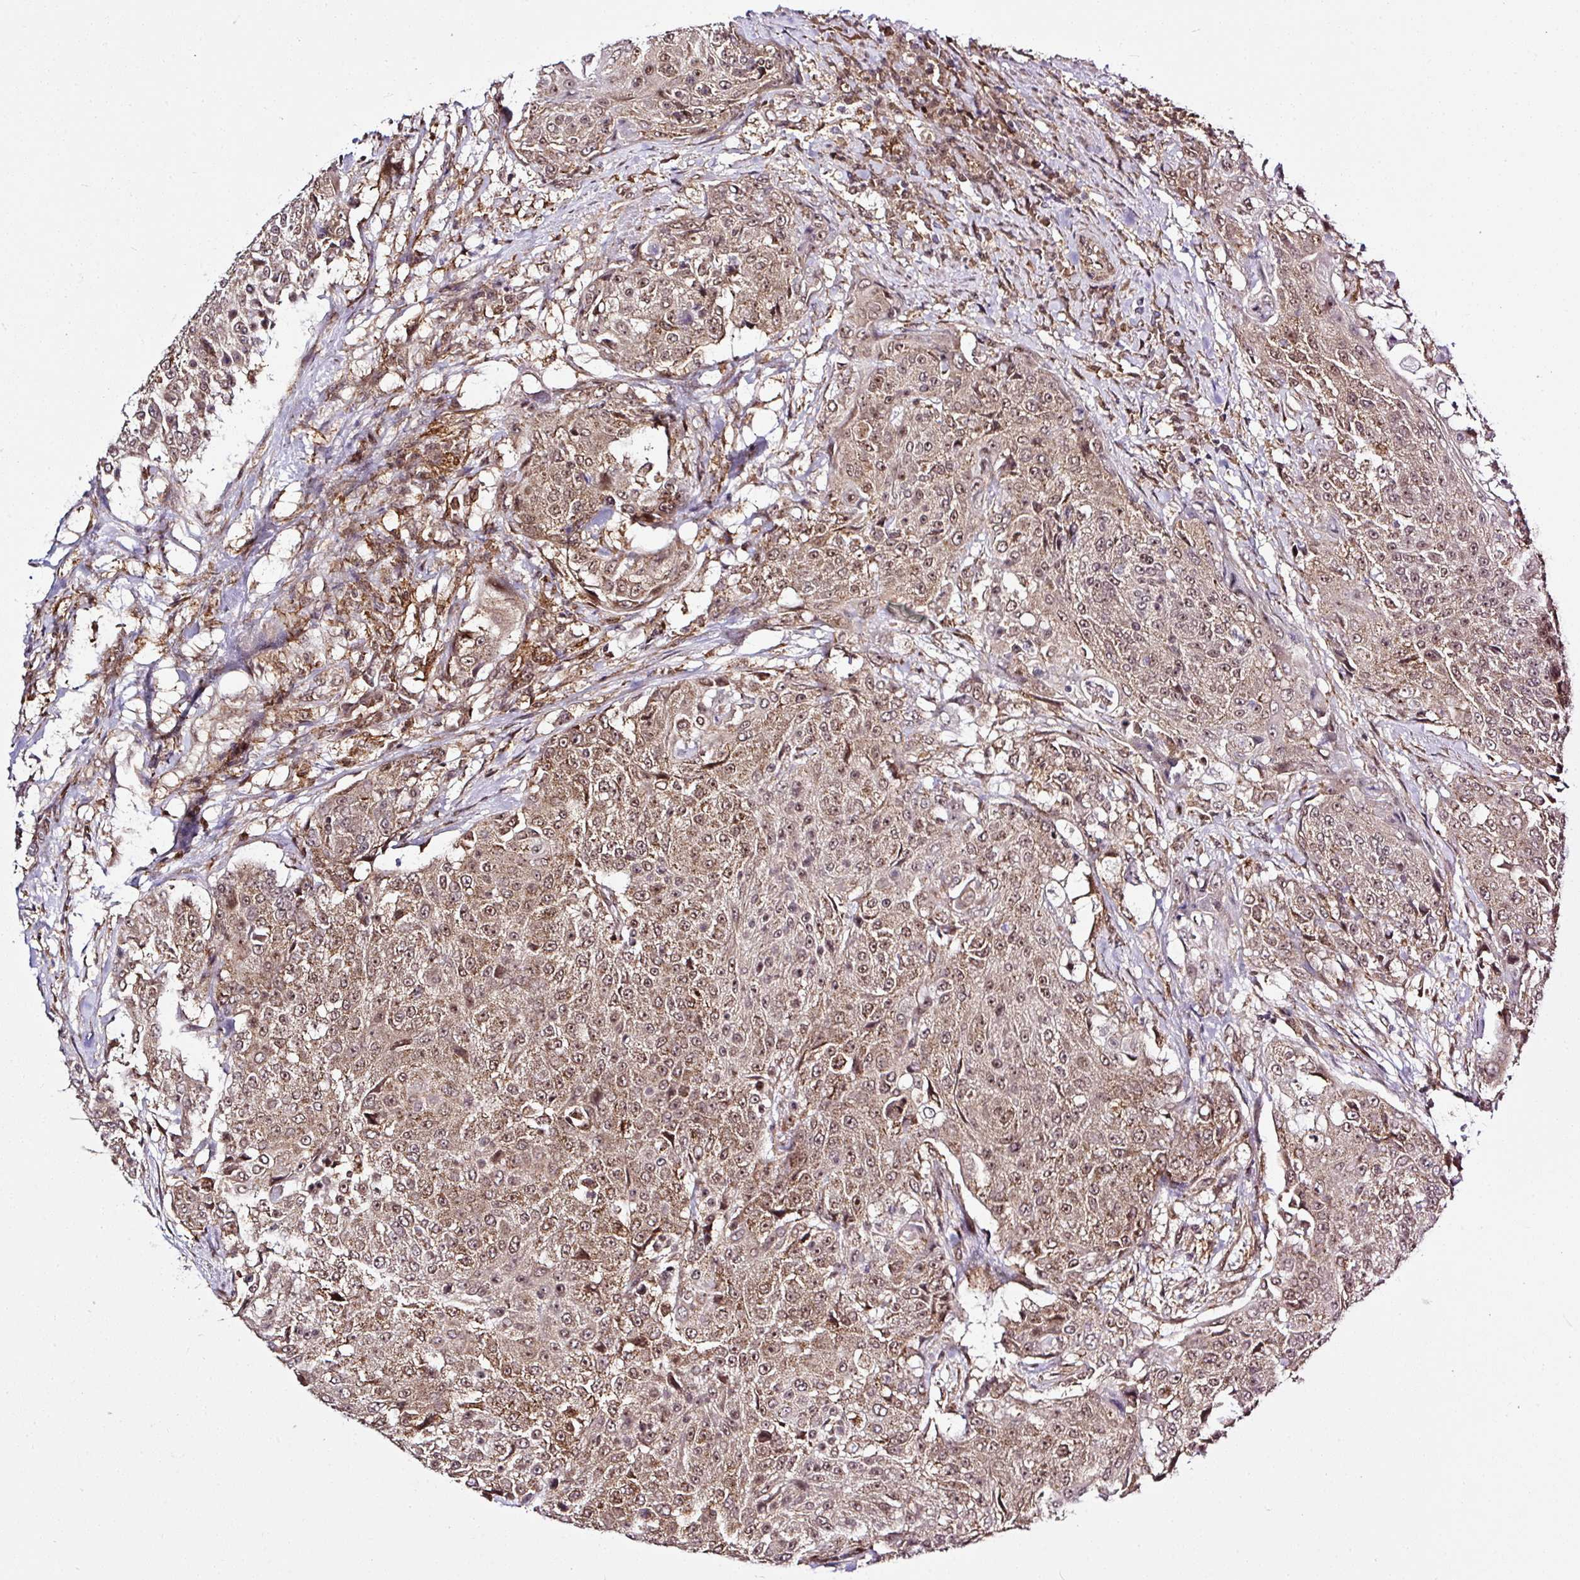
{"staining": {"intensity": "moderate", "quantity": ">75%", "location": "cytoplasmic/membranous,nuclear"}, "tissue": "urothelial cancer", "cell_type": "Tumor cells", "image_type": "cancer", "snomed": [{"axis": "morphology", "description": "Urothelial carcinoma, High grade"}, {"axis": "topography", "description": "Urinary bladder"}], "caption": "Urothelial carcinoma (high-grade) tissue exhibits moderate cytoplasmic/membranous and nuclear expression in about >75% of tumor cells, visualized by immunohistochemistry.", "gene": "FAM153A", "patient": {"sex": "female", "age": 63}}